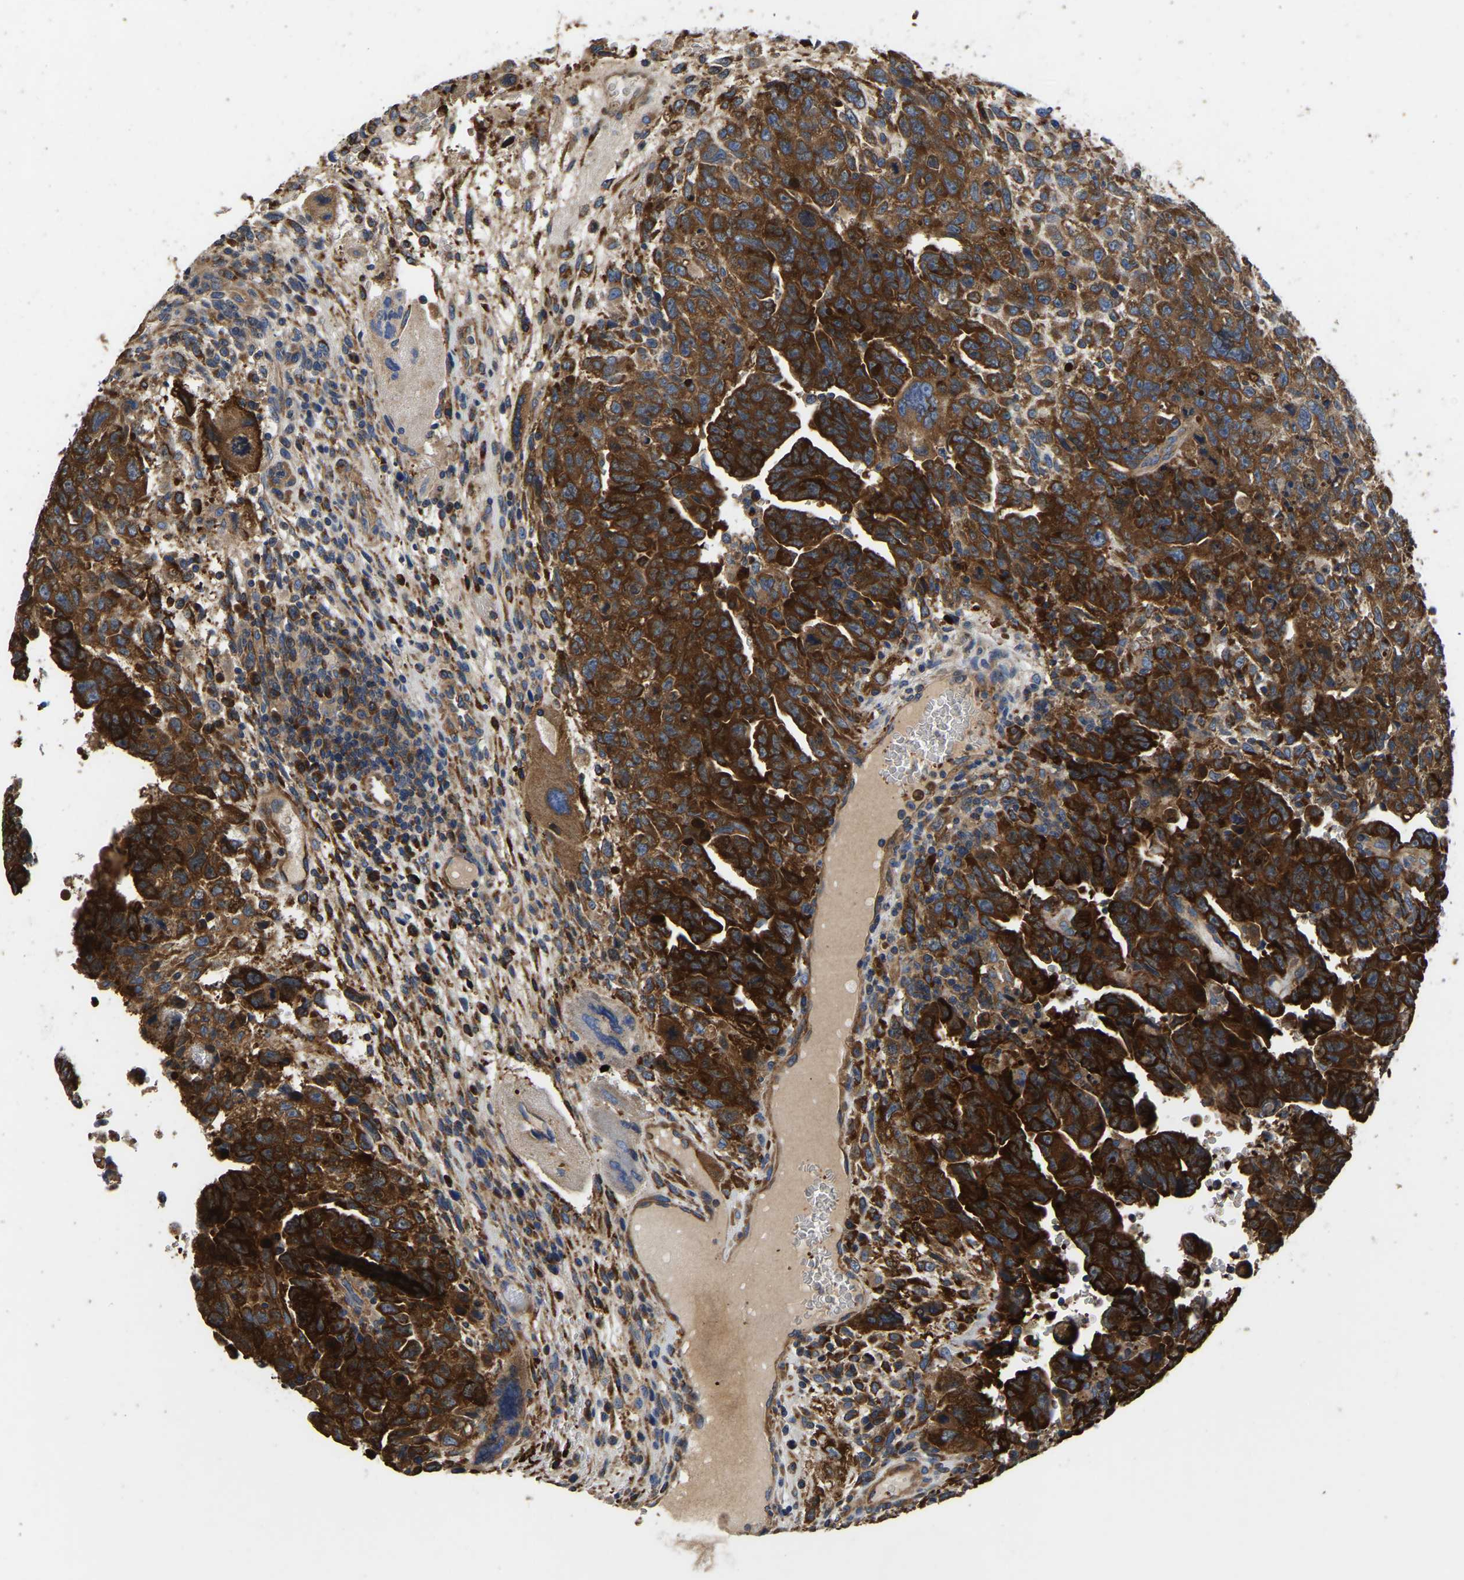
{"staining": {"intensity": "strong", "quantity": ">75%", "location": "cytoplasmic/membranous"}, "tissue": "testis cancer", "cell_type": "Tumor cells", "image_type": "cancer", "snomed": [{"axis": "morphology", "description": "Carcinoma, Embryonal, NOS"}, {"axis": "topography", "description": "Testis"}], "caption": "IHC histopathology image of neoplastic tissue: embryonal carcinoma (testis) stained using immunohistochemistry shows high levels of strong protein expression localized specifically in the cytoplasmic/membranous of tumor cells, appearing as a cytoplasmic/membranous brown color.", "gene": "GARS1", "patient": {"sex": "male", "age": 28}}